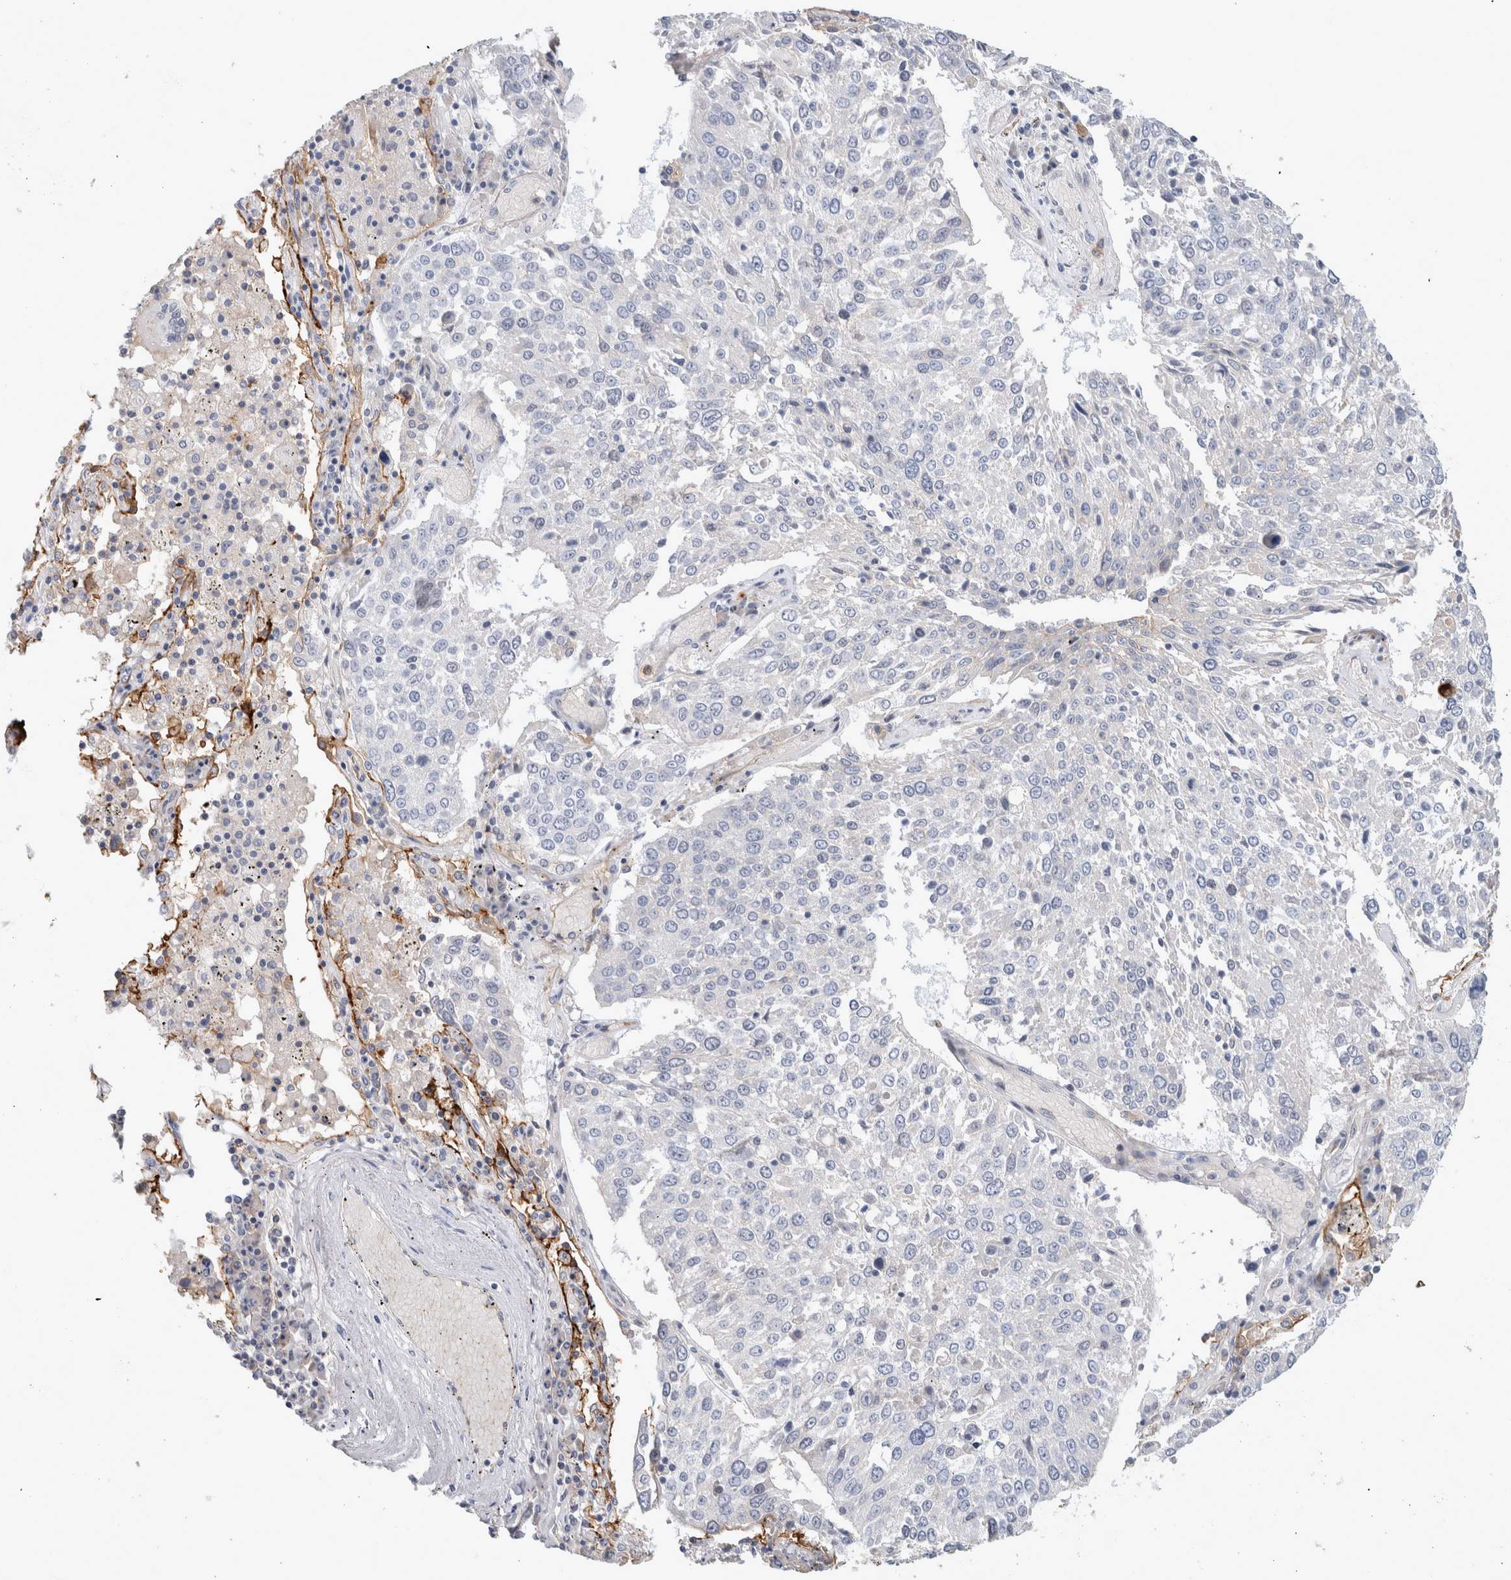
{"staining": {"intensity": "negative", "quantity": "none", "location": "none"}, "tissue": "lung cancer", "cell_type": "Tumor cells", "image_type": "cancer", "snomed": [{"axis": "morphology", "description": "Squamous cell carcinoma, NOS"}, {"axis": "topography", "description": "Lung"}], "caption": "The micrograph demonstrates no staining of tumor cells in lung cancer (squamous cell carcinoma). (DAB immunohistochemistry visualized using brightfield microscopy, high magnification).", "gene": "CD55", "patient": {"sex": "male", "age": 65}}